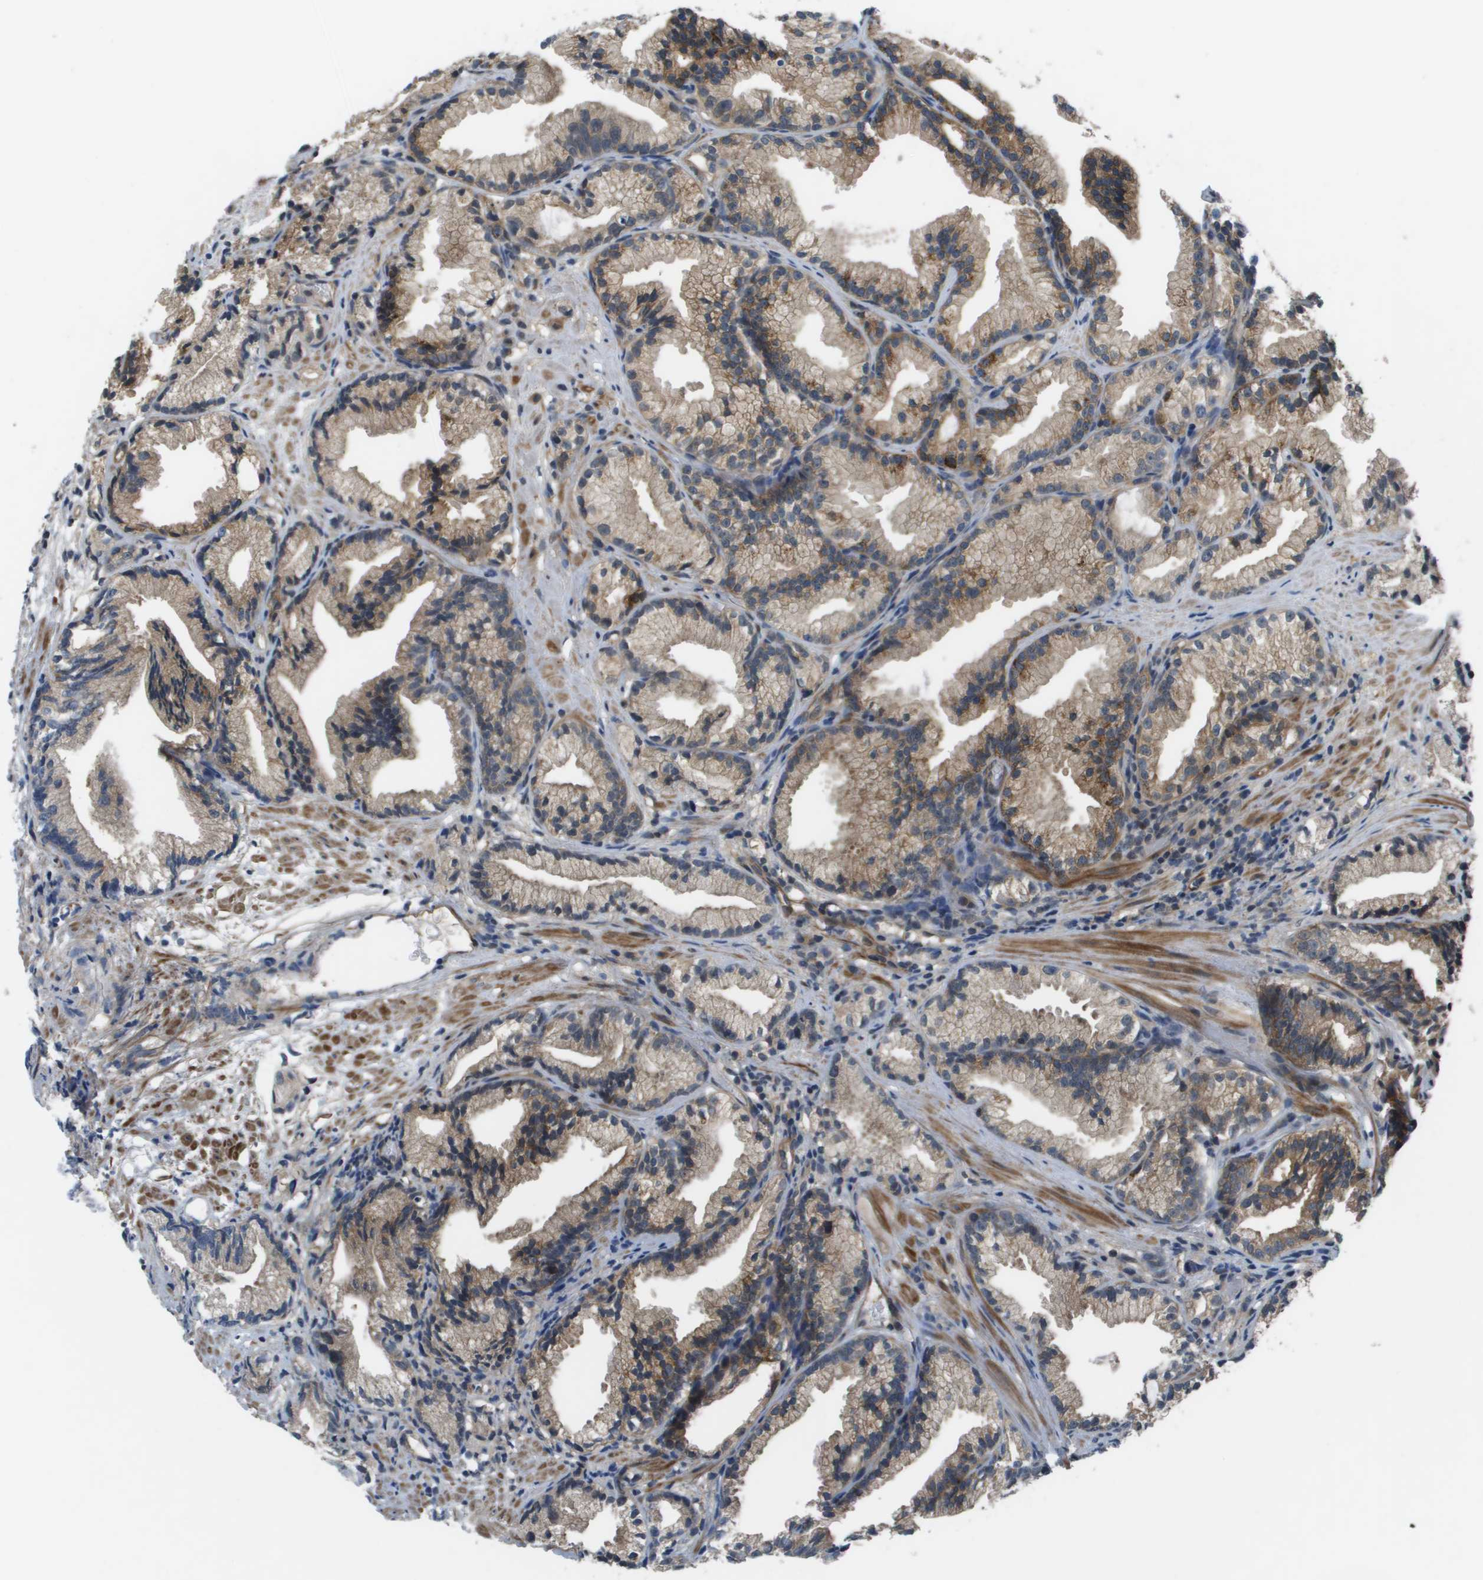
{"staining": {"intensity": "moderate", "quantity": ">75%", "location": "cytoplasmic/membranous"}, "tissue": "prostate cancer", "cell_type": "Tumor cells", "image_type": "cancer", "snomed": [{"axis": "morphology", "description": "Adenocarcinoma, Low grade"}, {"axis": "topography", "description": "Prostate"}], "caption": "Human prostate cancer (low-grade adenocarcinoma) stained with a protein marker demonstrates moderate staining in tumor cells.", "gene": "ENPP5", "patient": {"sex": "male", "age": 89}}